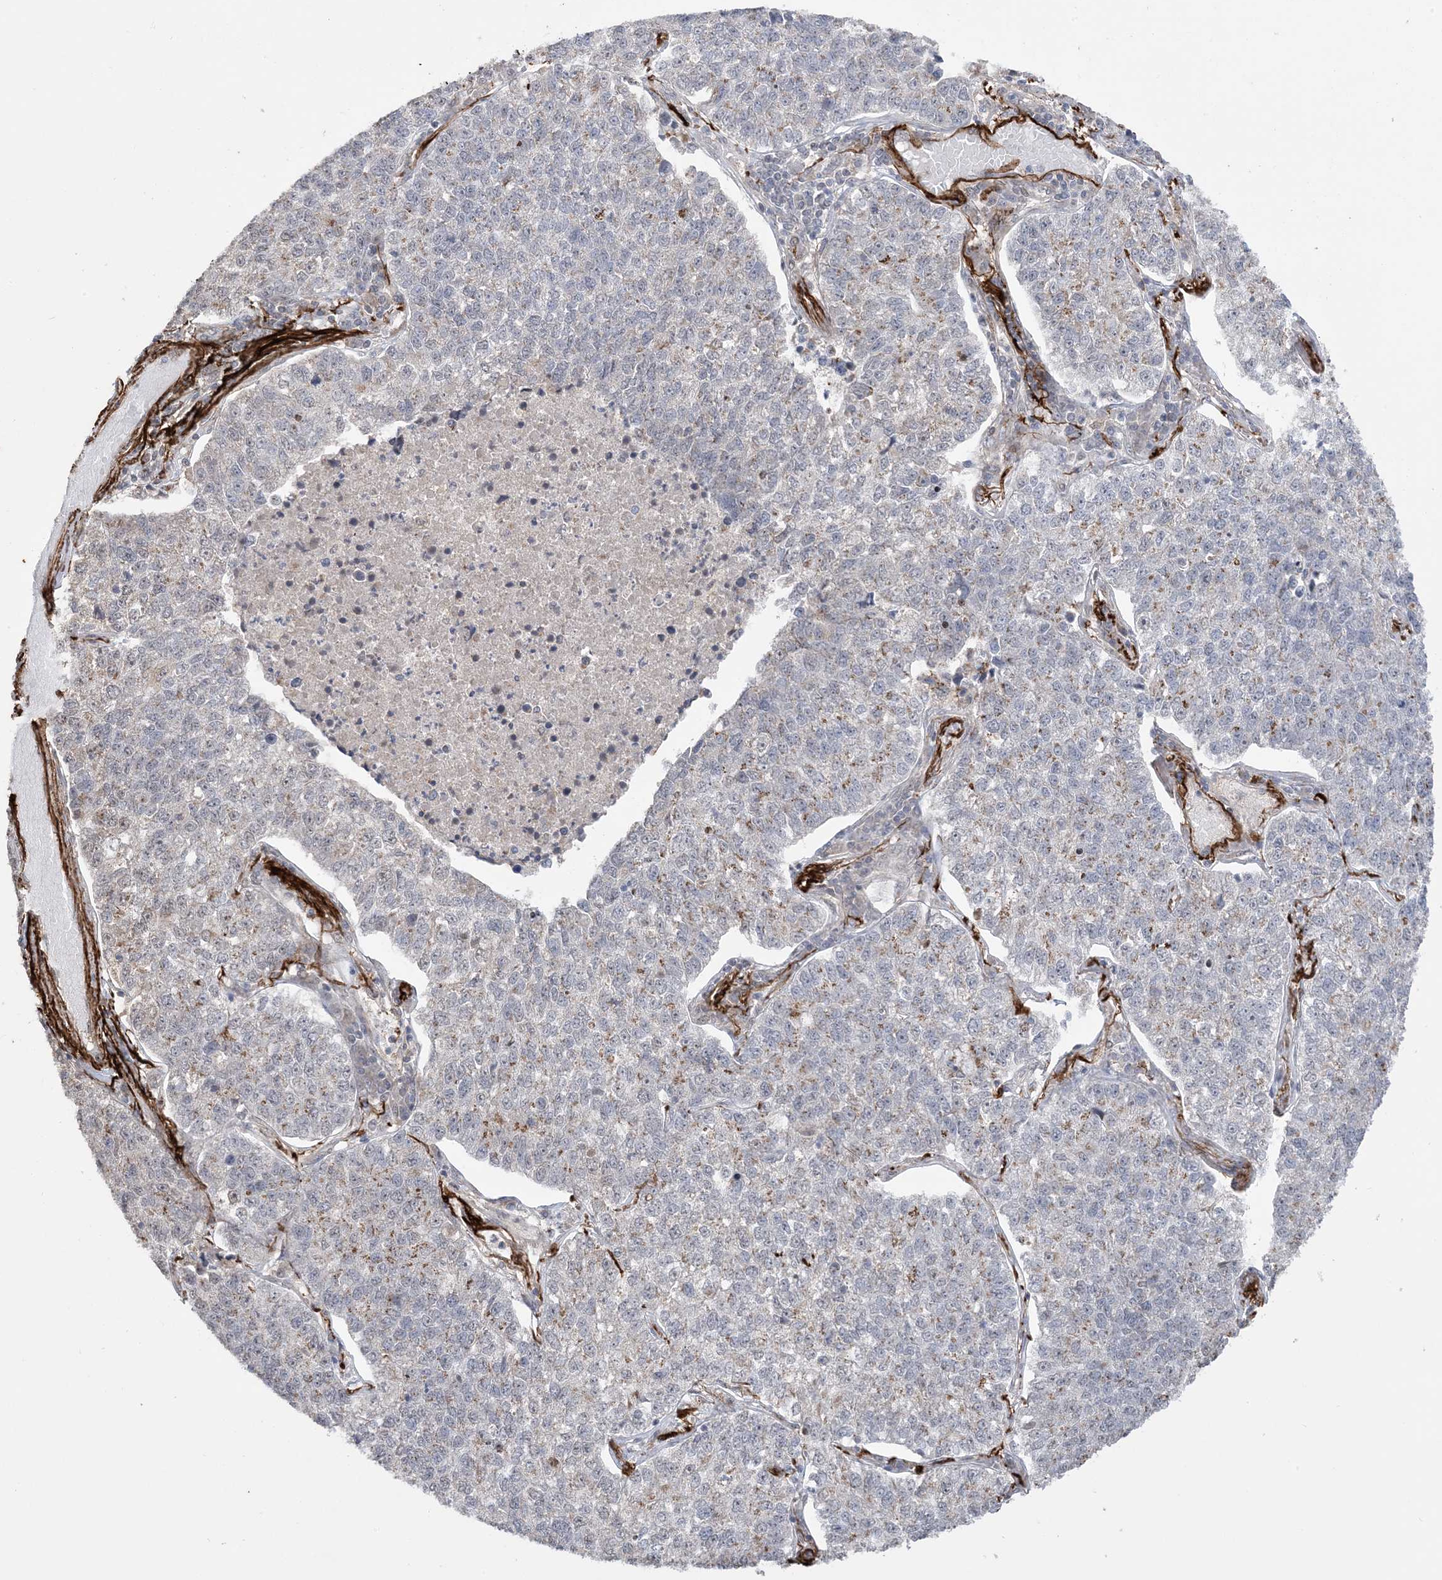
{"staining": {"intensity": "moderate", "quantity": "25%-75%", "location": "cytoplasmic/membranous"}, "tissue": "lung cancer", "cell_type": "Tumor cells", "image_type": "cancer", "snomed": [{"axis": "morphology", "description": "Adenocarcinoma, NOS"}, {"axis": "topography", "description": "Lung"}], "caption": "Moderate cytoplasmic/membranous expression for a protein is appreciated in approximately 25%-75% of tumor cells of lung adenocarcinoma using immunohistochemistry.", "gene": "XRN1", "patient": {"sex": "male", "age": 49}}